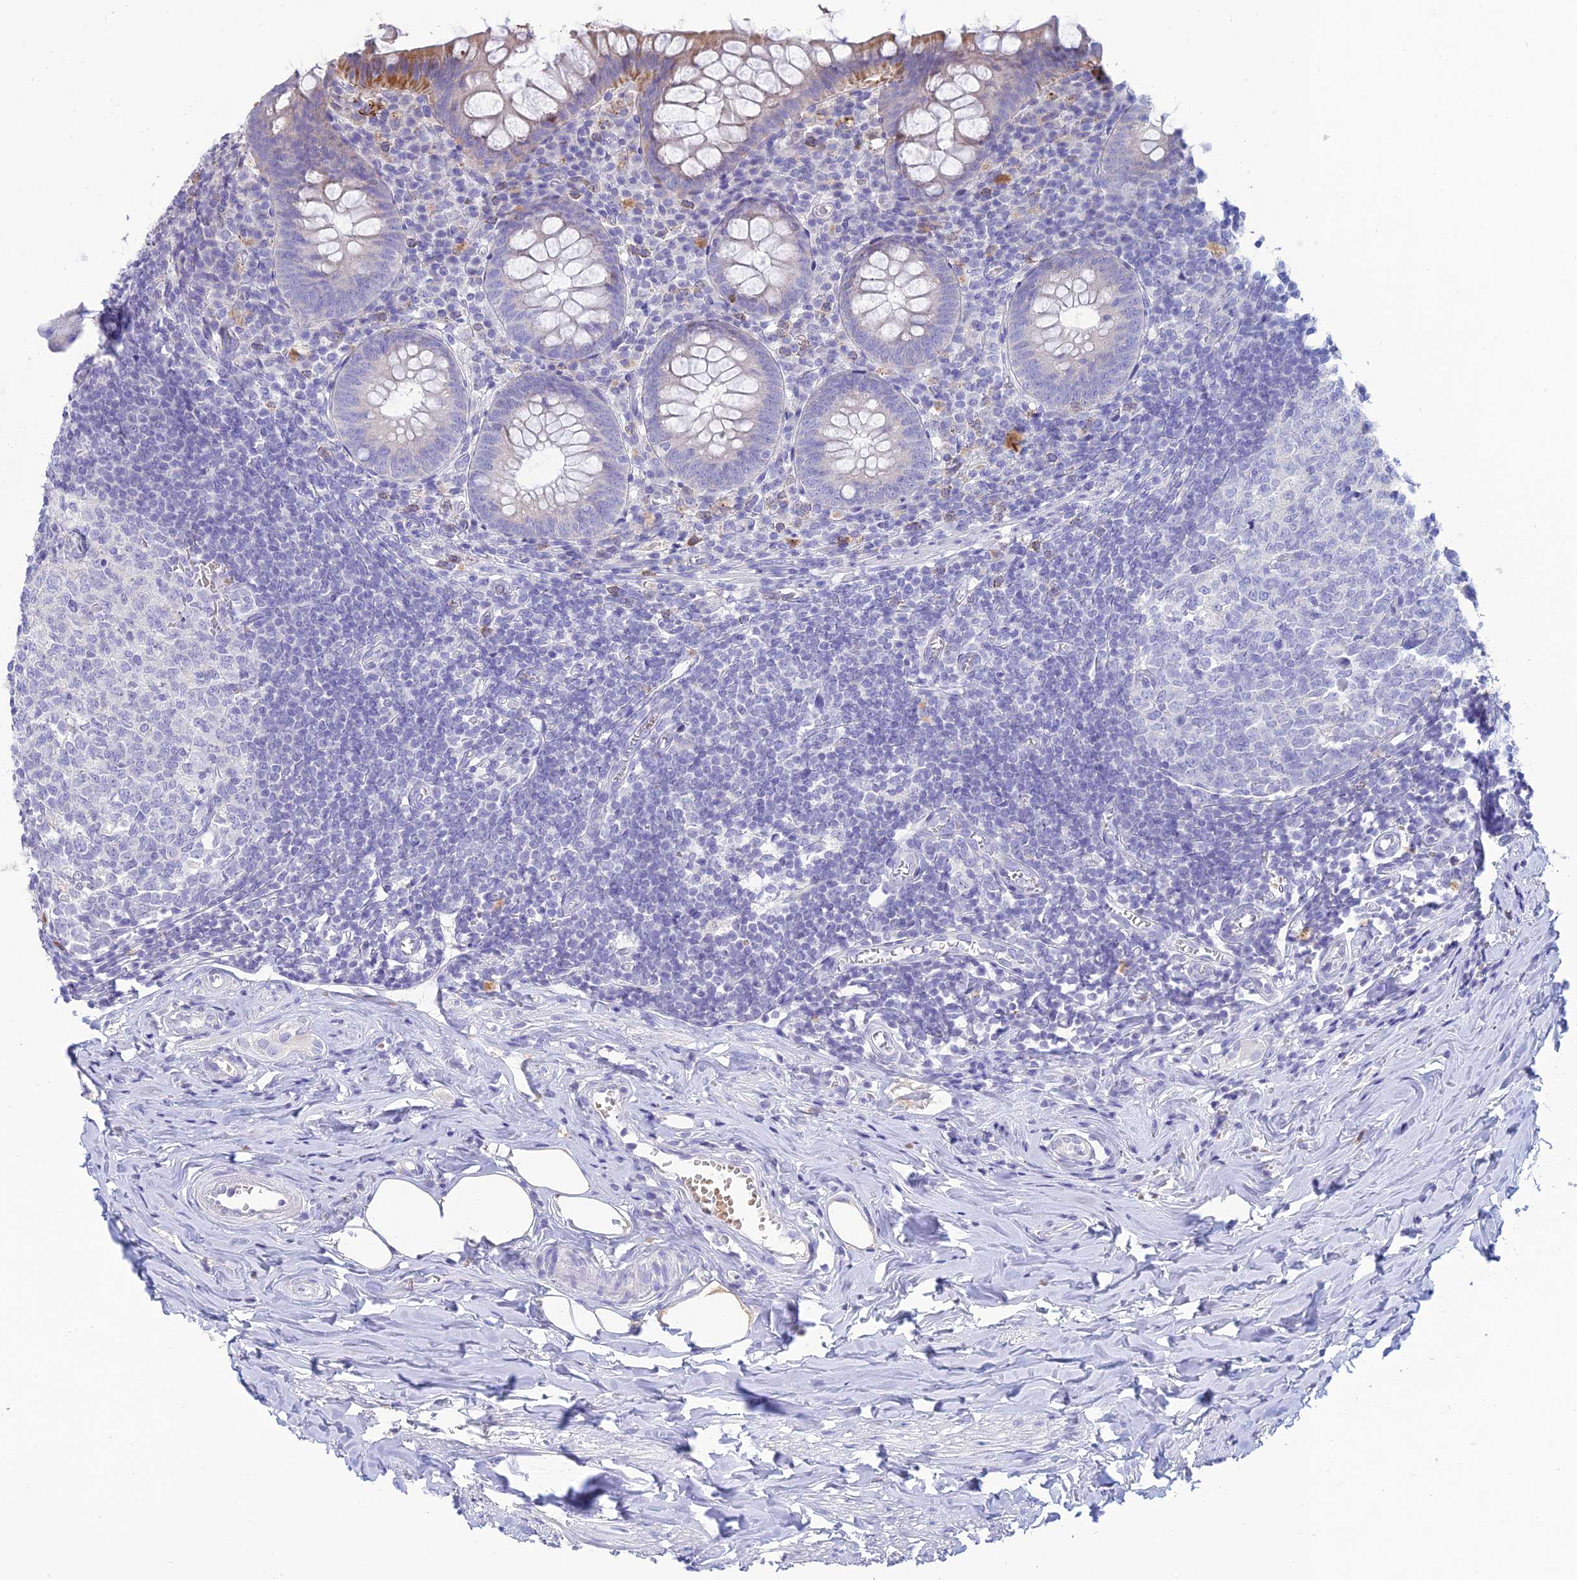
{"staining": {"intensity": "moderate", "quantity": "<25%", "location": "cytoplasmic/membranous"}, "tissue": "appendix", "cell_type": "Glandular cells", "image_type": "normal", "snomed": [{"axis": "morphology", "description": "Normal tissue, NOS"}, {"axis": "topography", "description": "Appendix"}], "caption": "Protein staining by immunohistochemistry (IHC) exhibits moderate cytoplasmic/membranous staining in about <25% of glandular cells in normal appendix. (Stains: DAB in brown, nuclei in blue, Microscopy: brightfield microscopy at high magnification).", "gene": "MAL2", "patient": {"sex": "female", "age": 51}}